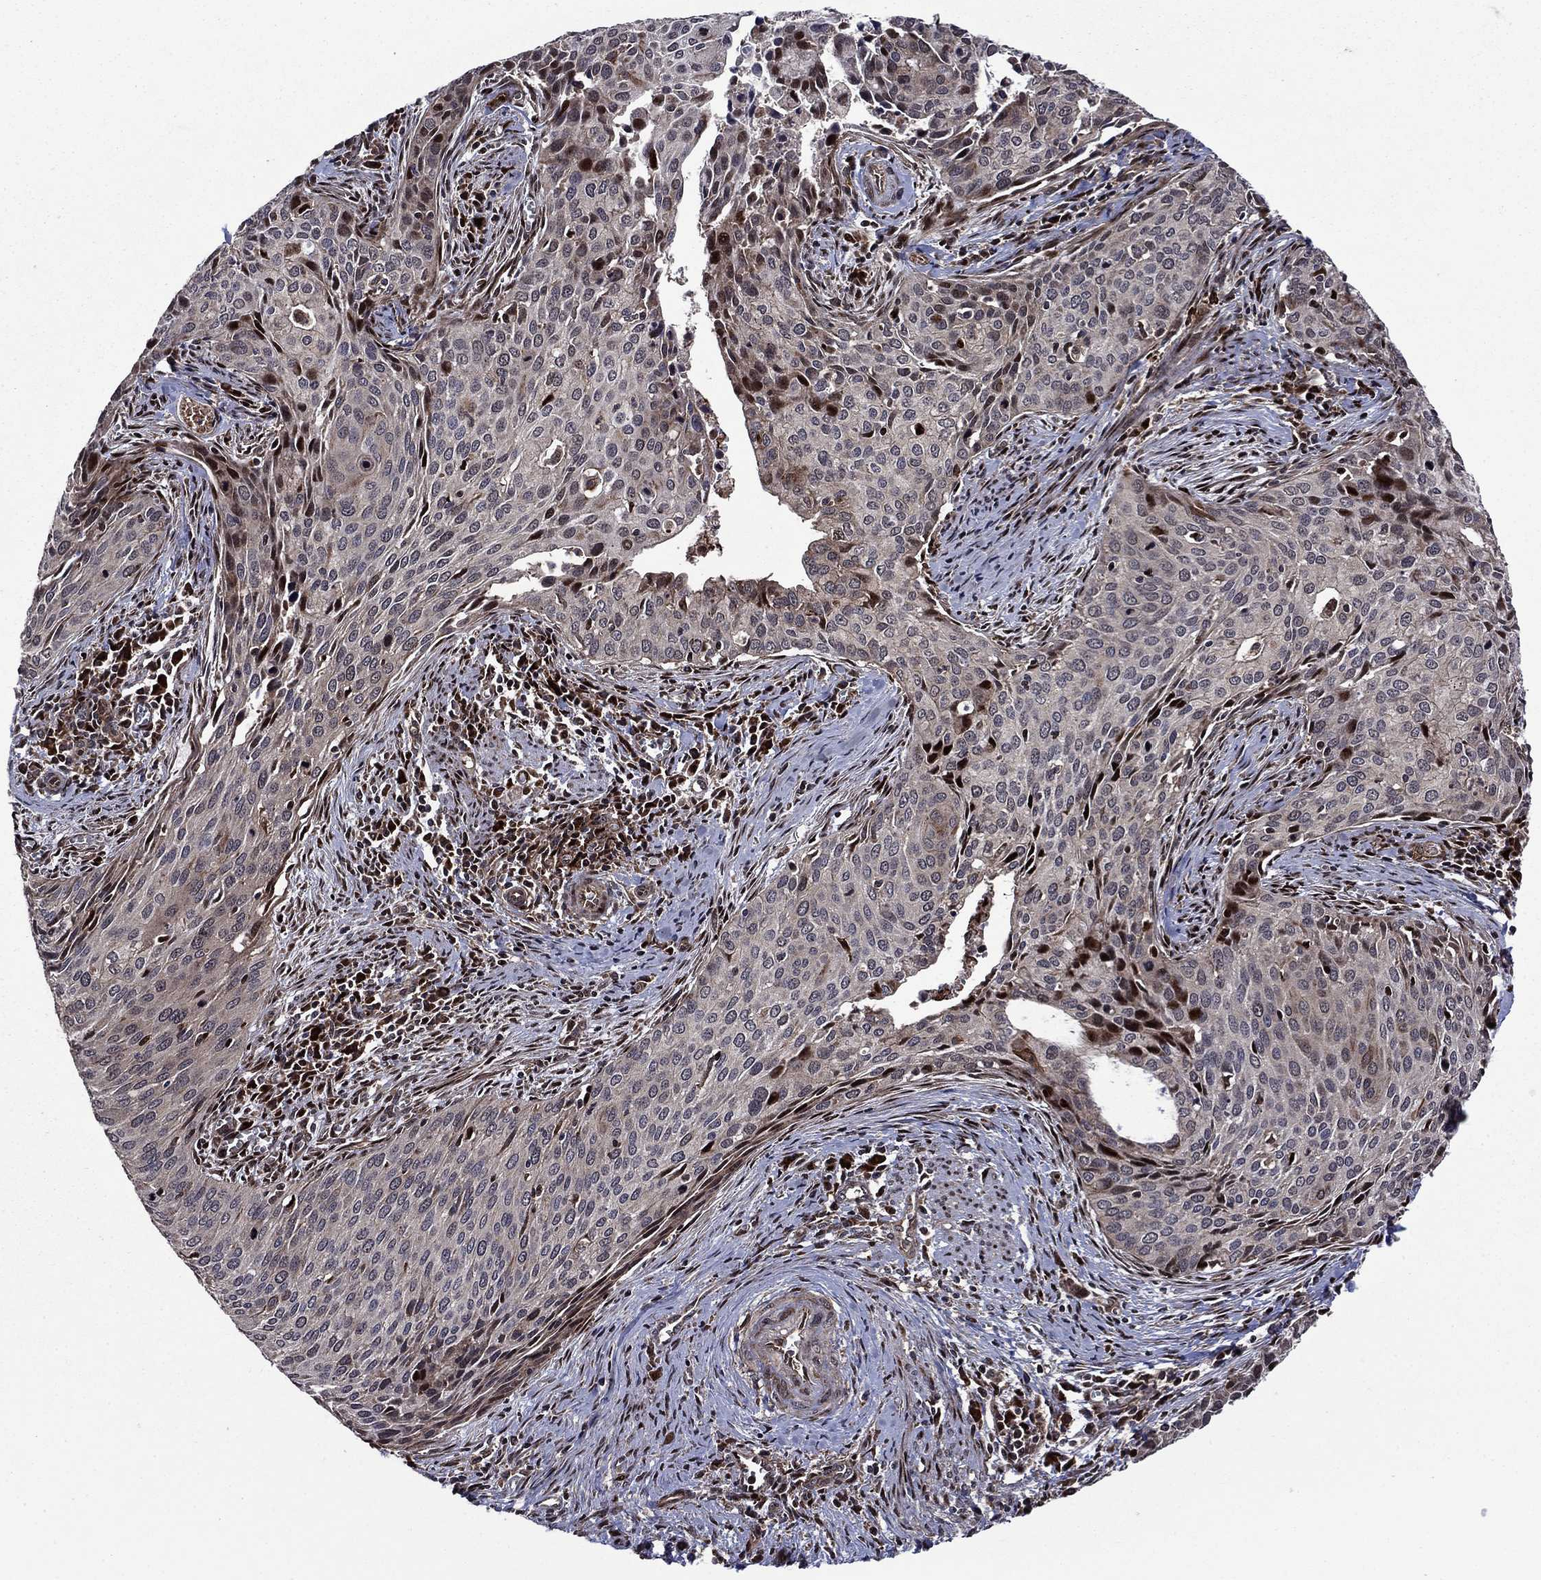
{"staining": {"intensity": "strong", "quantity": "<25%", "location": "nuclear"}, "tissue": "cervical cancer", "cell_type": "Tumor cells", "image_type": "cancer", "snomed": [{"axis": "morphology", "description": "Squamous cell carcinoma, NOS"}, {"axis": "topography", "description": "Cervix"}], "caption": "Tumor cells demonstrate medium levels of strong nuclear staining in approximately <25% of cells in squamous cell carcinoma (cervical). (DAB (3,3'-diaminobenzidine) IHC, brown staining for protein, blue staining for nuclei).", "gene": "AGTPBP1", "patient": {"sex": "female", "age": 29}}